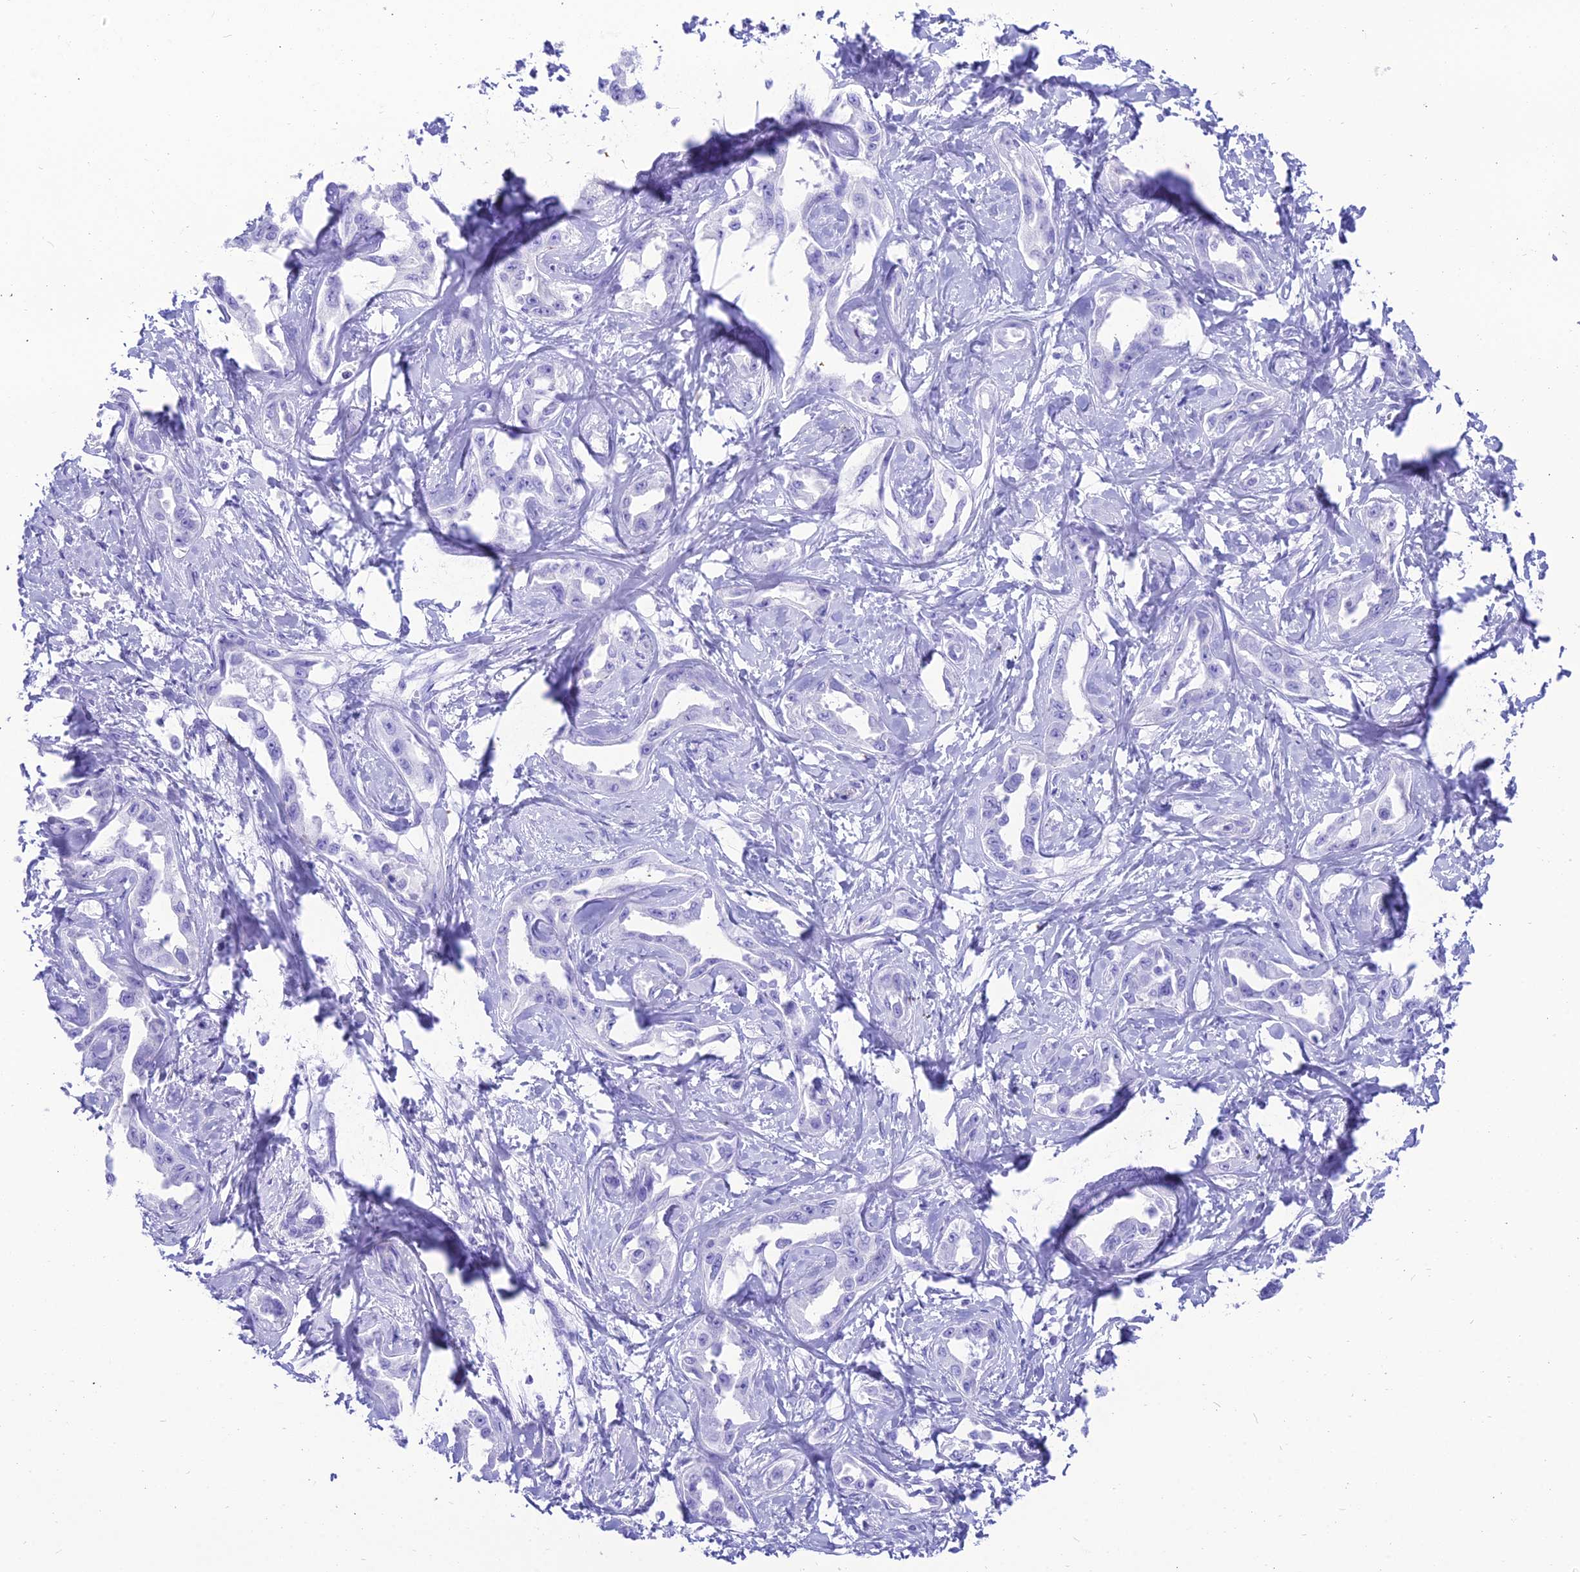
{"staining": {"intensity": "negative", "quantity": "none", "location": "none"}, "tissue": "liver cancer", "cell_type": "Tumor cells", "image_type": "cancer", "snomed": [{"axis": "morphology", "description": "Cholangiocarcinoma"}, {"axis": "topography", "description": "Liver"}], "caption": "A micrograph of liver cancer (cholangiocarcinoma) stained for a protein exhibits no brown staining in tumor cells.", "gene": "PNMA5", "patient": {"sex": "male", "age": 59}}